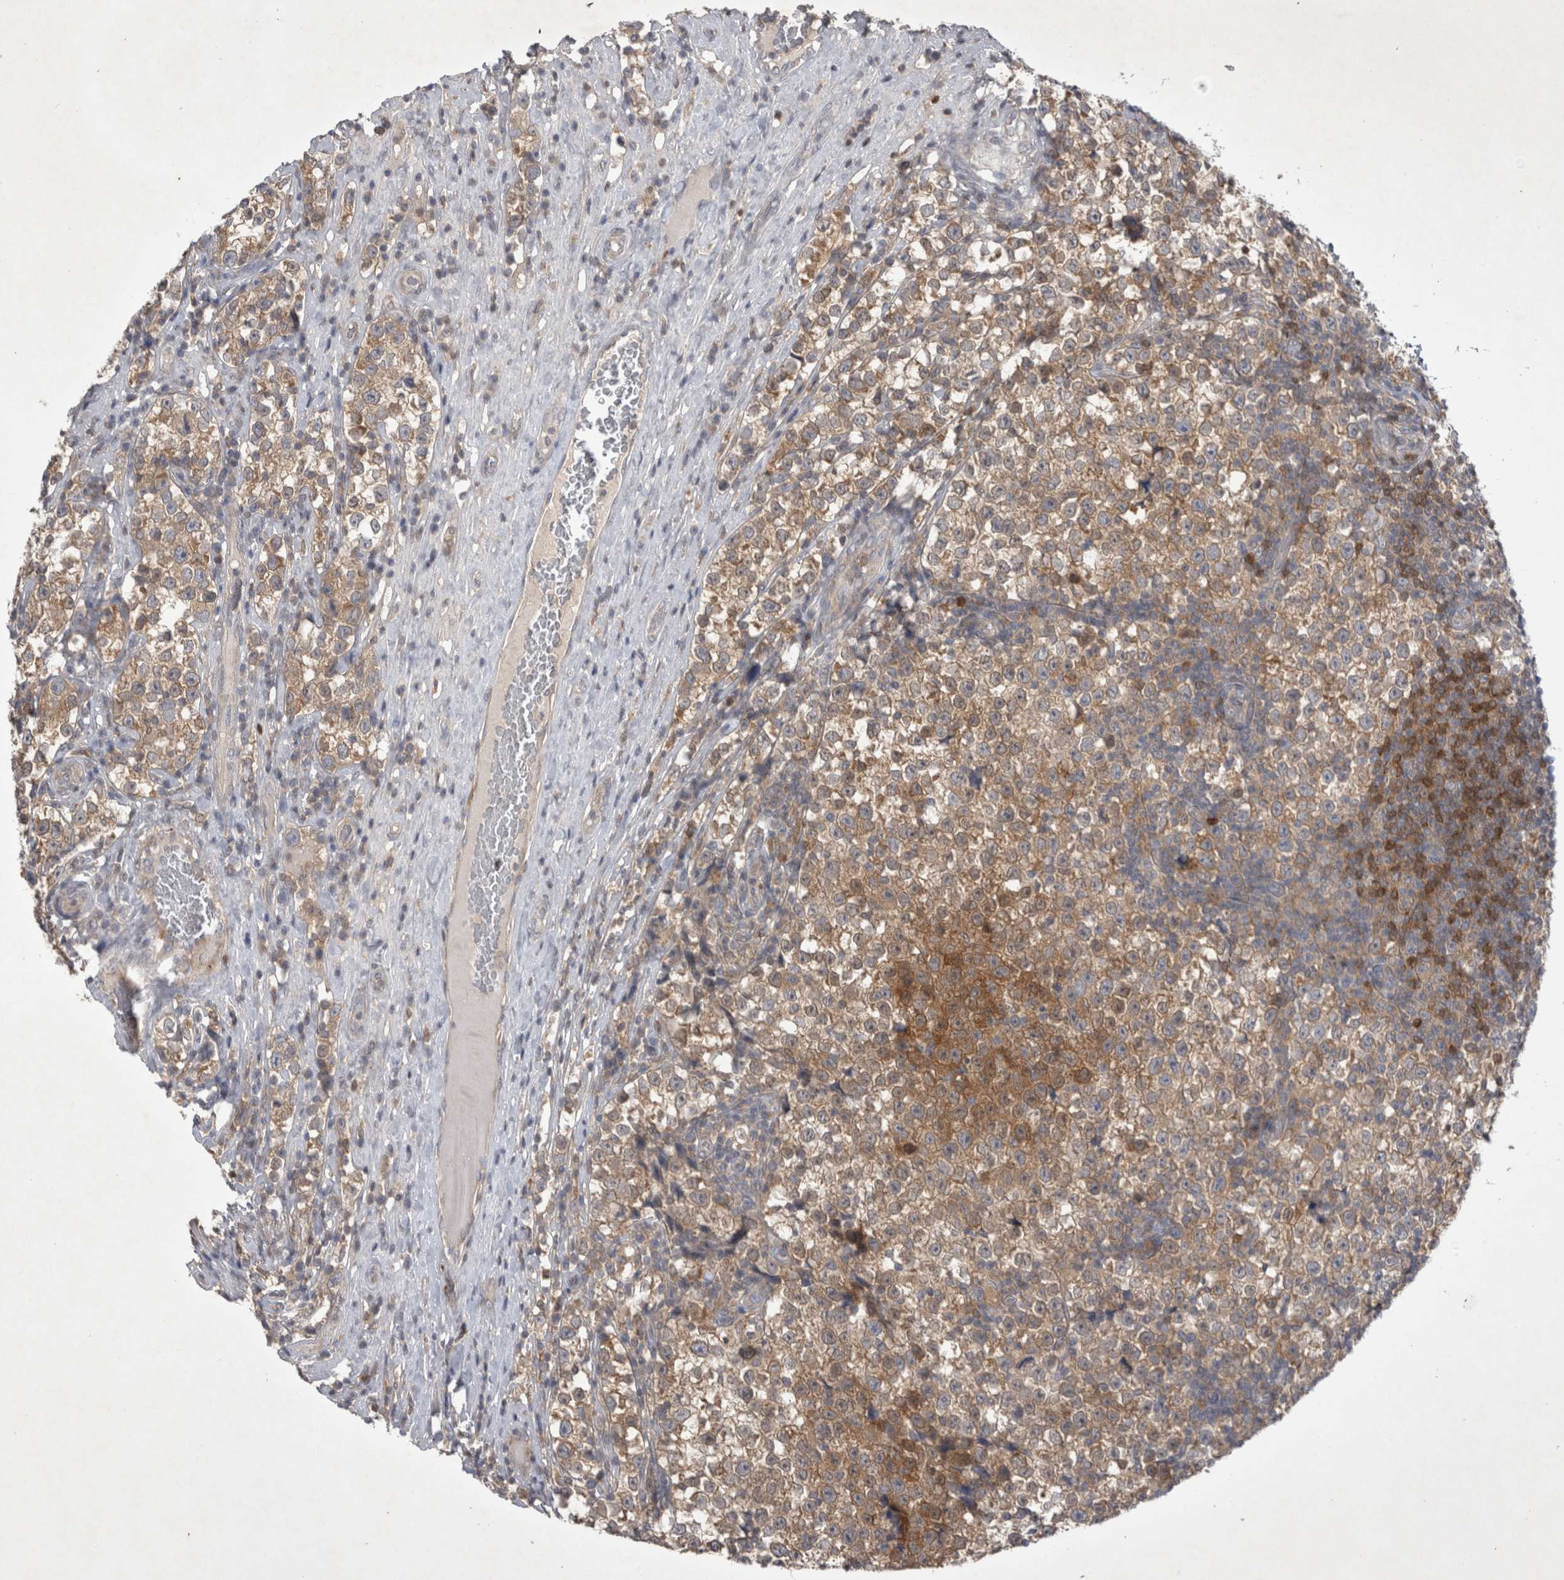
{"staining": {"intensity": "moderate", "quantity": ">75%", "location": "cytoplasmic/membranous"}, "tissue": "testis cancer", "cell_type": "Tumor cells", "image_type": "cancer", "snomed": [{"axis": "morphology", "description": "Normal tissue, NOS"}, {"axis": "morphology", "description": "Seminoma, NOS"}, {"axis": "topography", "description": "Testis"}], "caption": "The immunohistochemical stain labels moderate cytoplasmic/membranous positivity in tumor cells of testis cancer tissue.", "gene": "SRD5A3", "patient": {"sex": "male", "age": 43}}